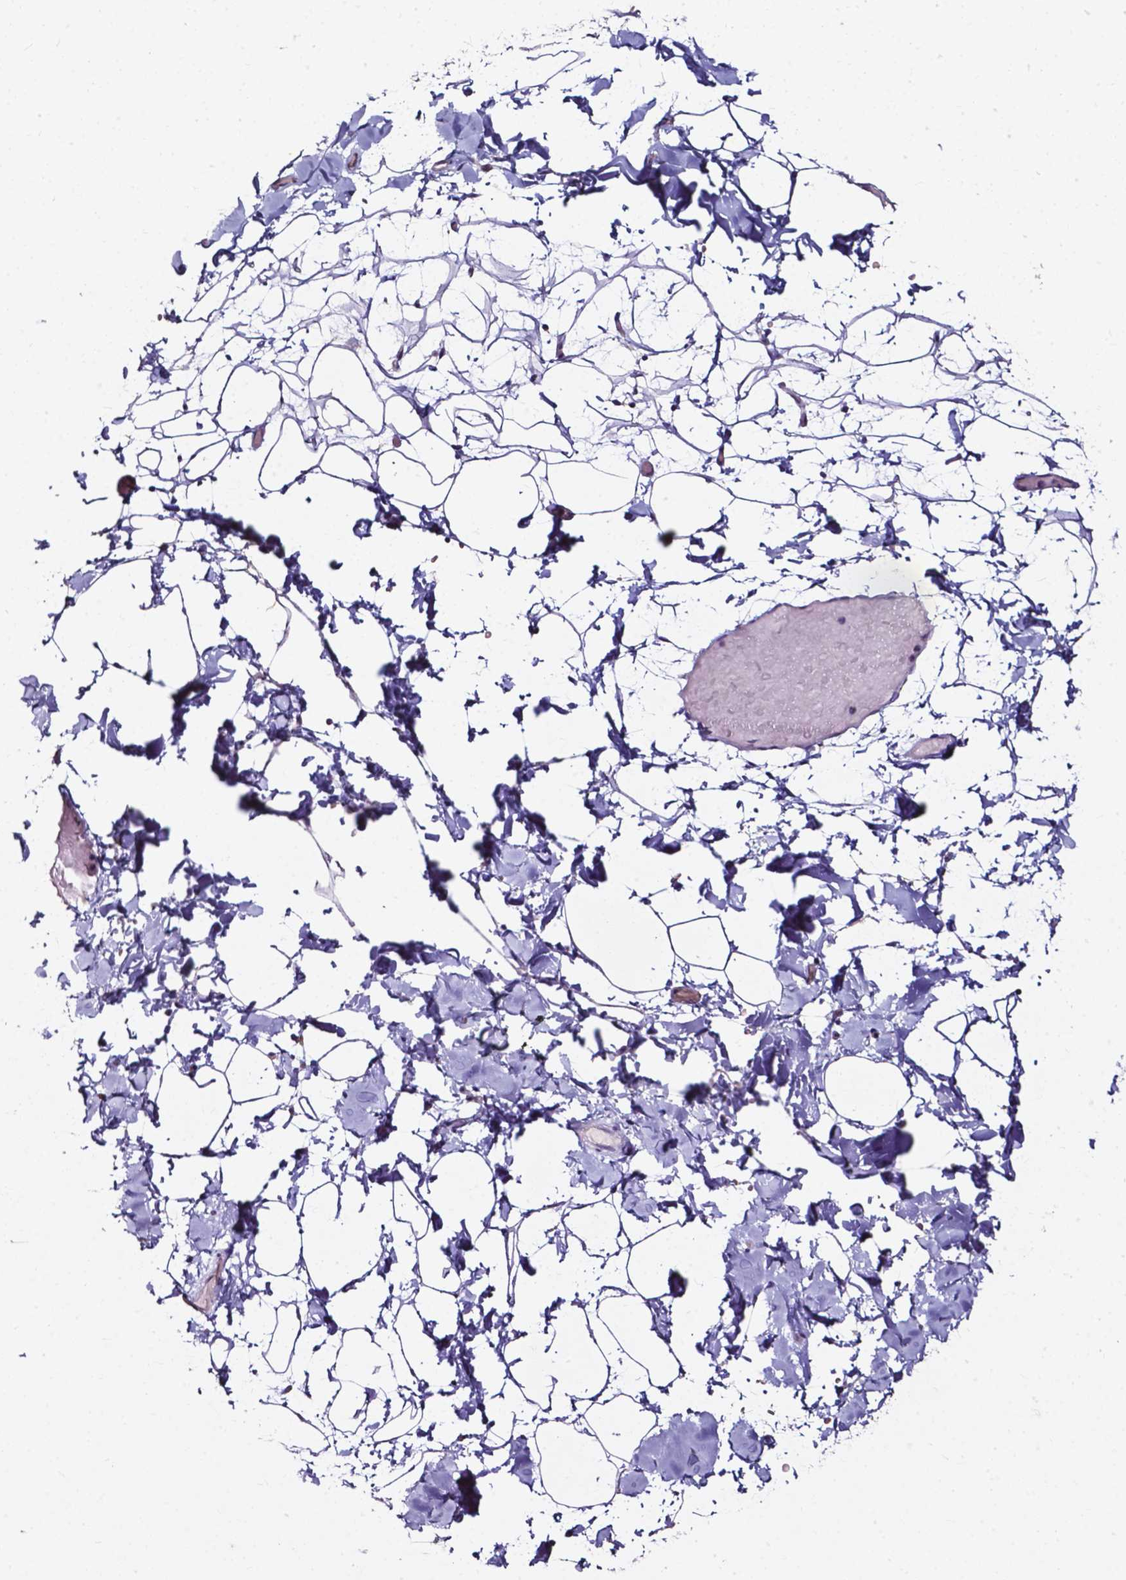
{"staining": {"intensity": "negative", "quantity": "none", "location": "none"}, "tissue": "adipose tissue", "cell_type": "Adipocytes", "image_type": "normal", "snomed": [{"axis": "morphology", "description": "Normal tissue, NOS"}, {"axis": "topography", "description": "Gallbladder"}, {"axis": "topography", "description": "Peripheral nerve tissue"}], "caption": "DAB immunohistochemical staining of unremarkable human adipose tissue displays no significant staining in adipocytes.", "gene": "DEFA5", "patient": {"sex": "female", "age": 45}}